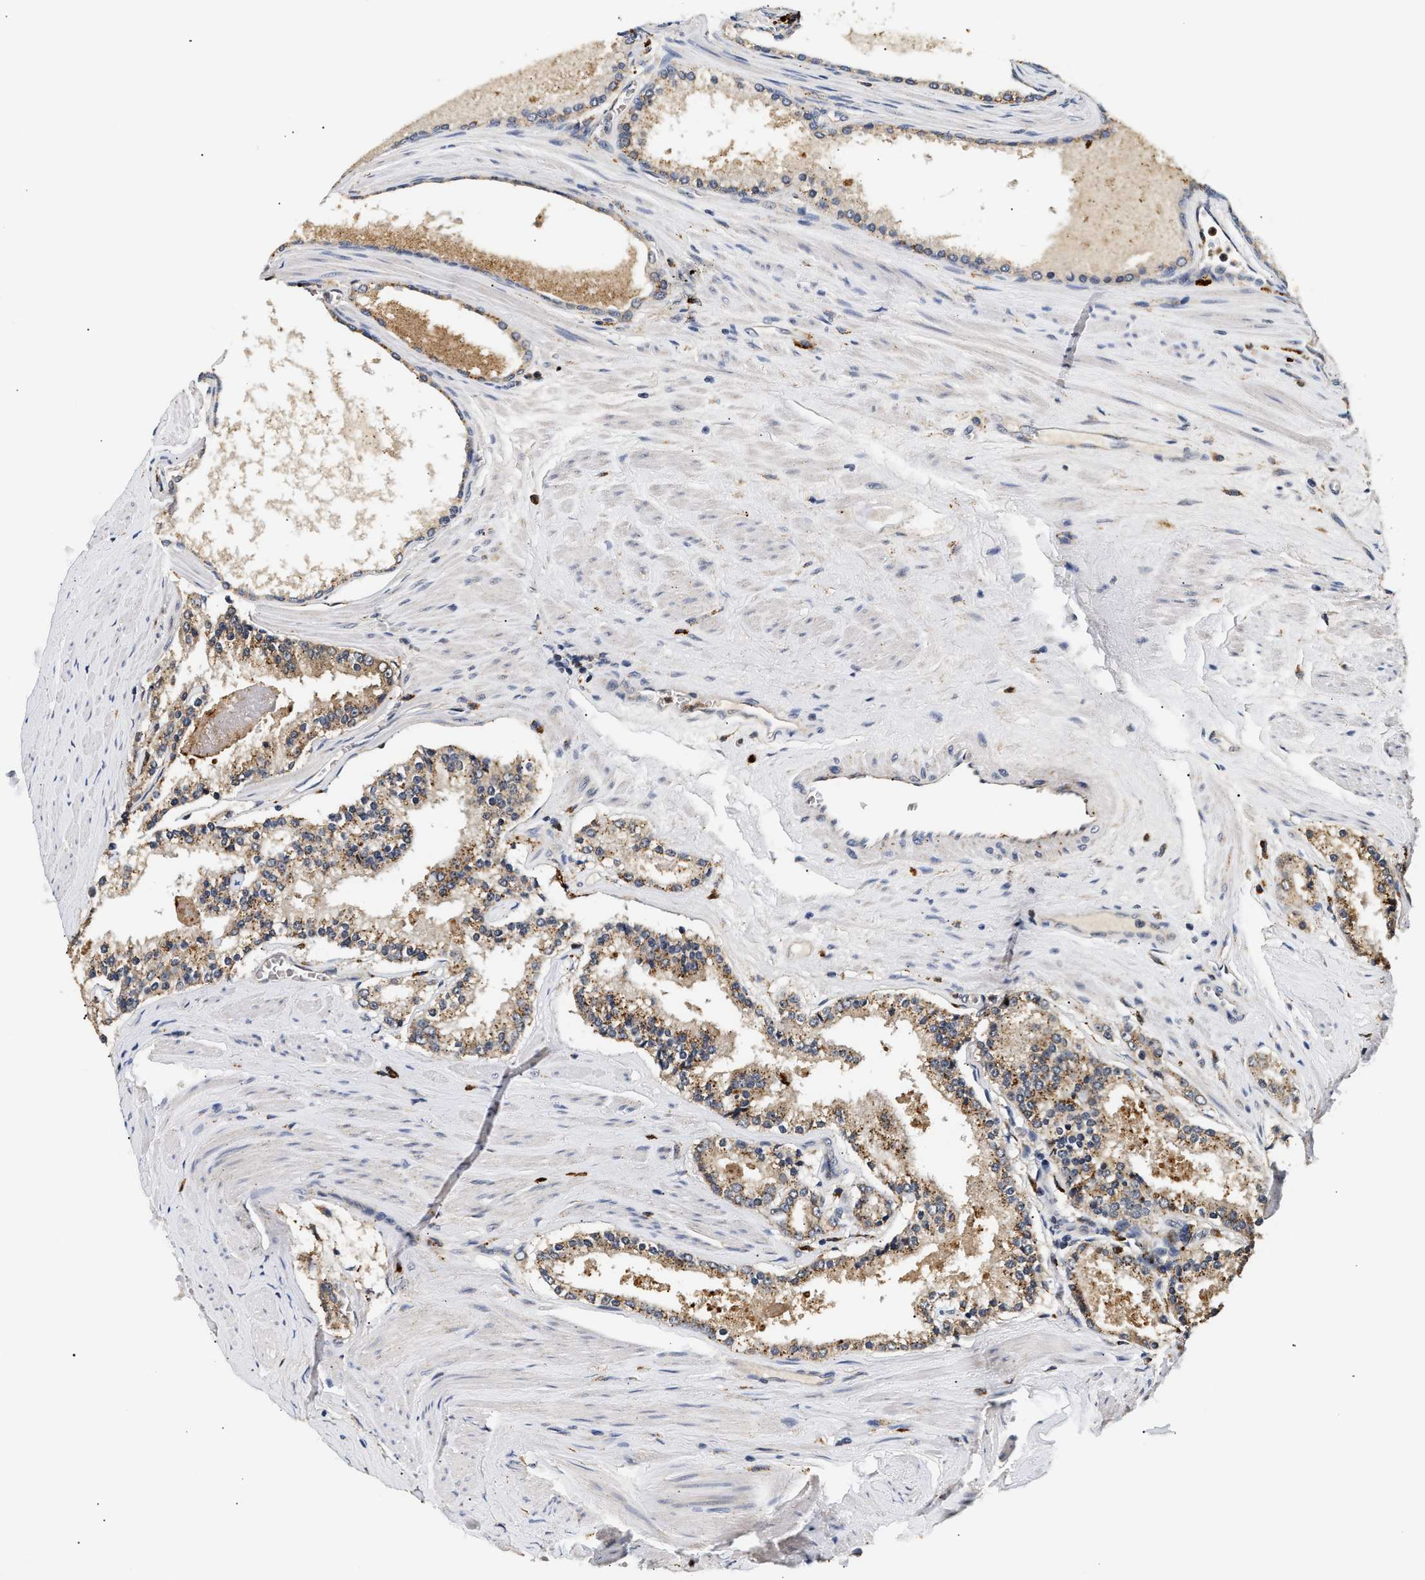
{"staining": {"intensity": "moderate", "quantity": ">75%", "location": "cytoplasmic/membranous"}, "tissue": "prostate cancer", "cell_type": "Tumor cells", "image_type": "cancer", "snomed": [{"axis": "morphology", "description": "Adenocarcinoma, Low grade"}, {"axis": "topography", "description": "Prostate"}], "caption": "Protein staining of prostate cancer (low-grade adenocarcinoma) tissue reveals moderate cytoplasmic/membranous positivity in about >75% of tumor cells.", "gene": "SMU1", "patient": {"sex": "male", "age": 70}}